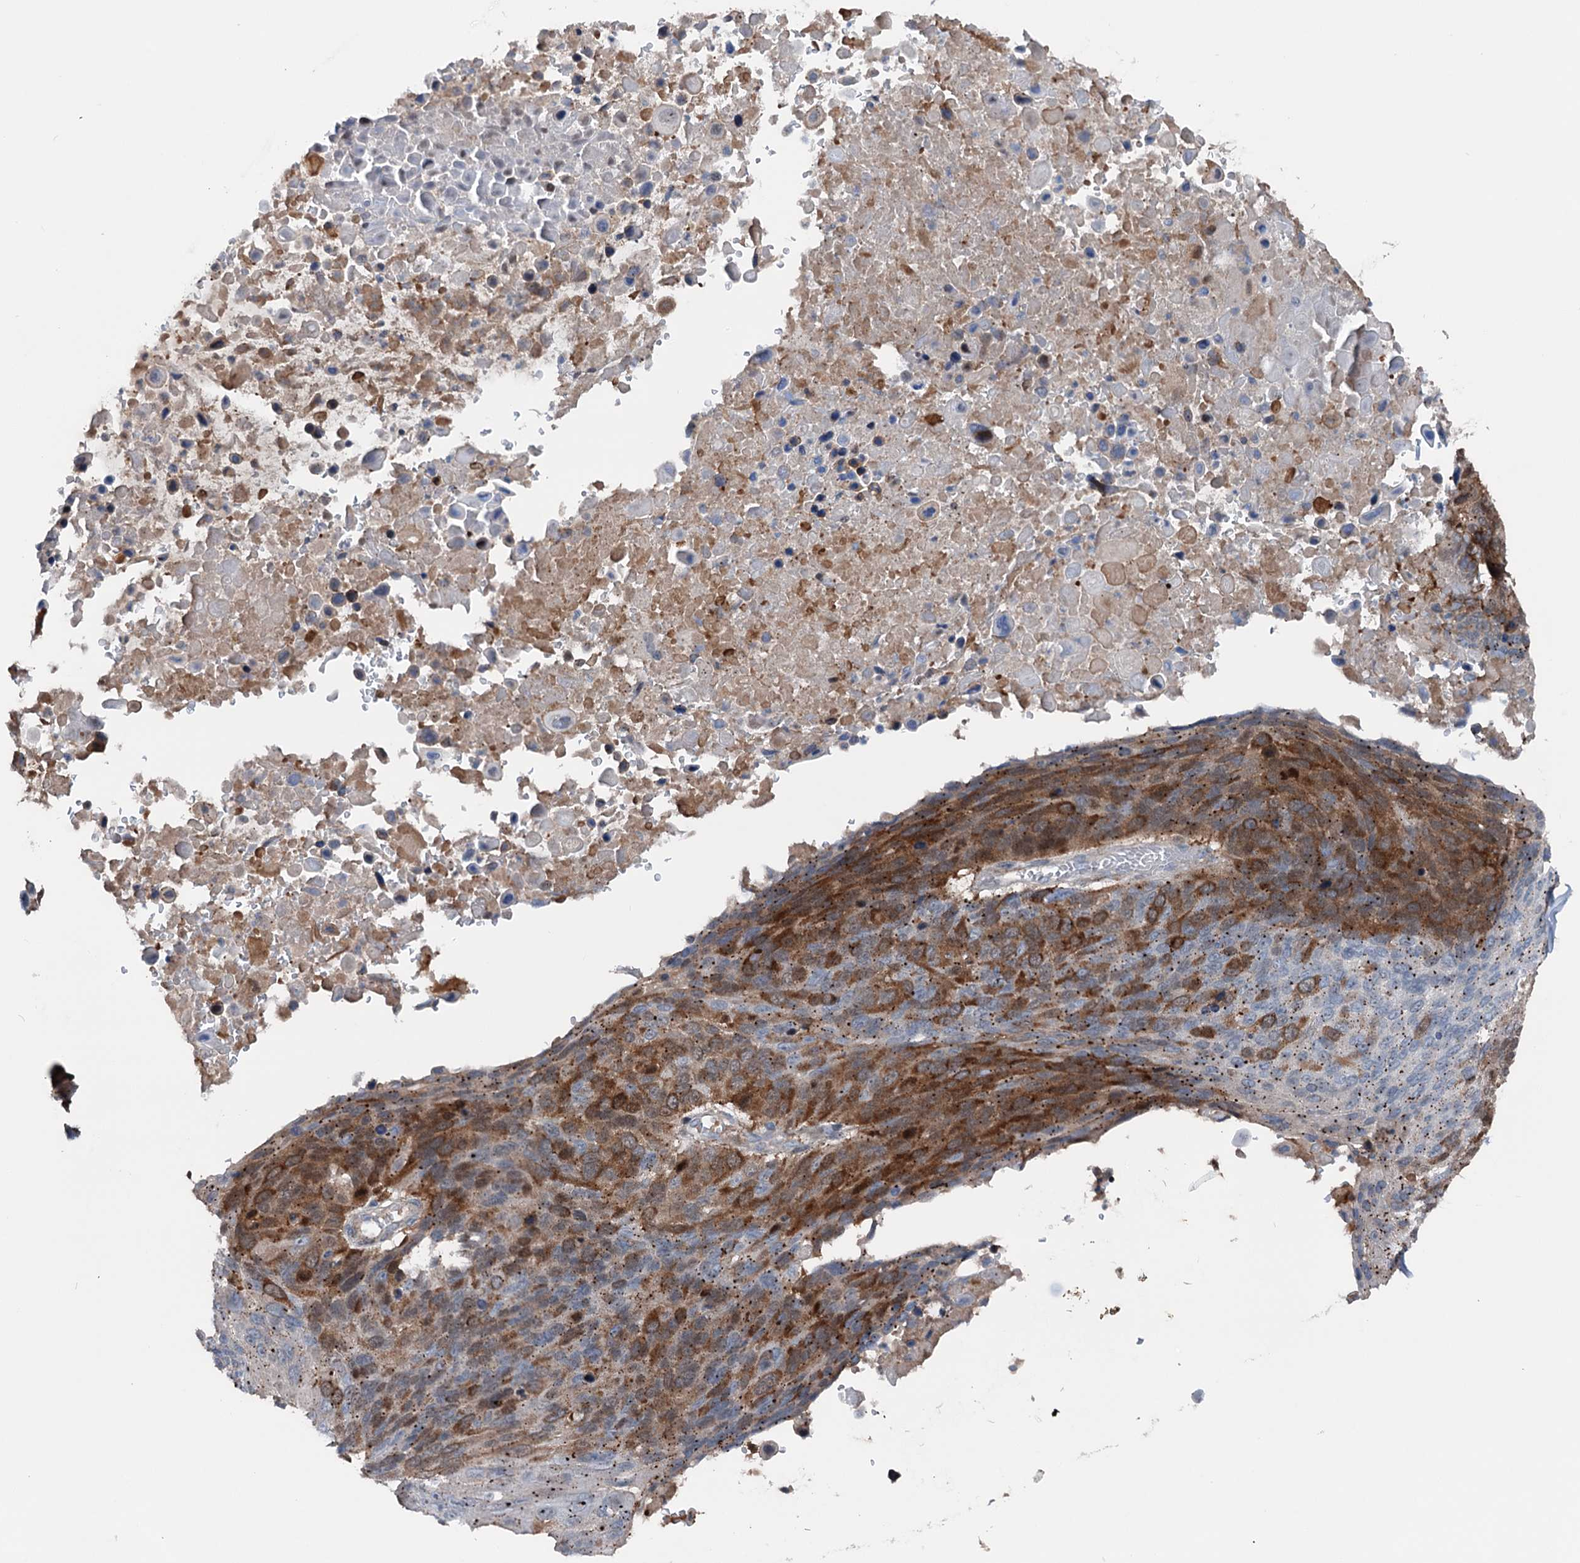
{"staining": {"intensity": "strong", "quantity": ">75%", "location": "cytoplasmic/membranous"}, "tissue": "lung cancer", "cell_type": "Tumor cells", "image_type": "cancer", "snomed": [{"axis": "morphology", "description": "Squamous cell carcinoma, NOS"}, {"axis": "topography", "description": "Lung"}], "caption": "Approximately >75% of tumor cells in human lung cancer (squamous cell carcinoma) show strong cytoplasmic/membranous protein expression as visualized by brown immunohistochemical staining.", "gene": "NCAPD2", "patient": {"sex": "male", "age": 66}}